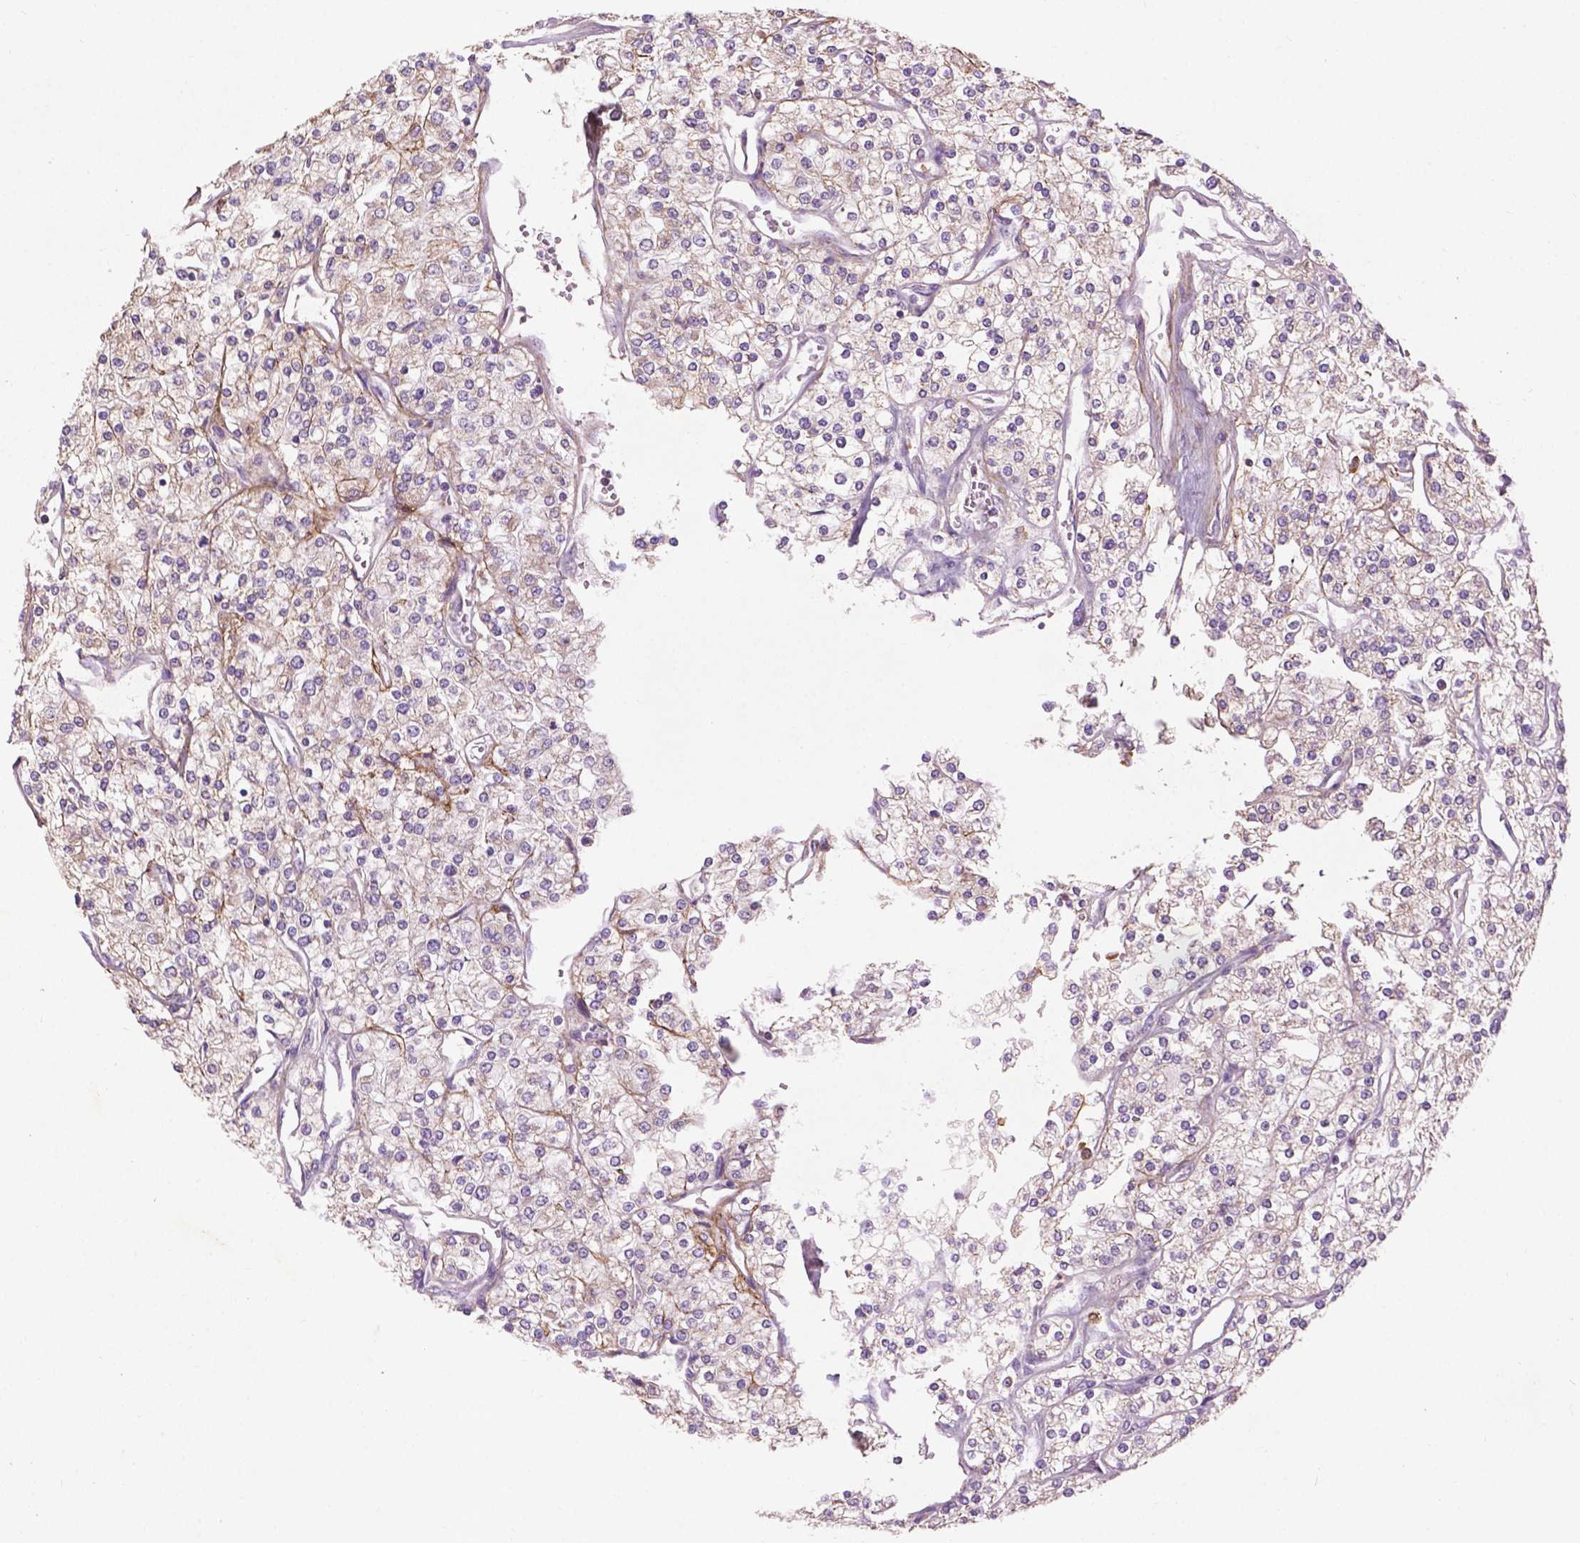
{"staining": {"intensity": "negative", "quantity": "none", "location": "none"}, "tissue": "renal cancer", "cell_type": "Tumor cells", "image_type": "cancer", "snomed": [{"axis": "morphology", "description": "Adenocarcinoma, NOS"}, {"axis": "topography", "description": "Kidney"}], "caption": "The histopathology image shows no significant staining in tumor cells of adenocarcinoma (renal).", "gene": "LRRC3C", "patient": {"sex": "male", "age": 80}}